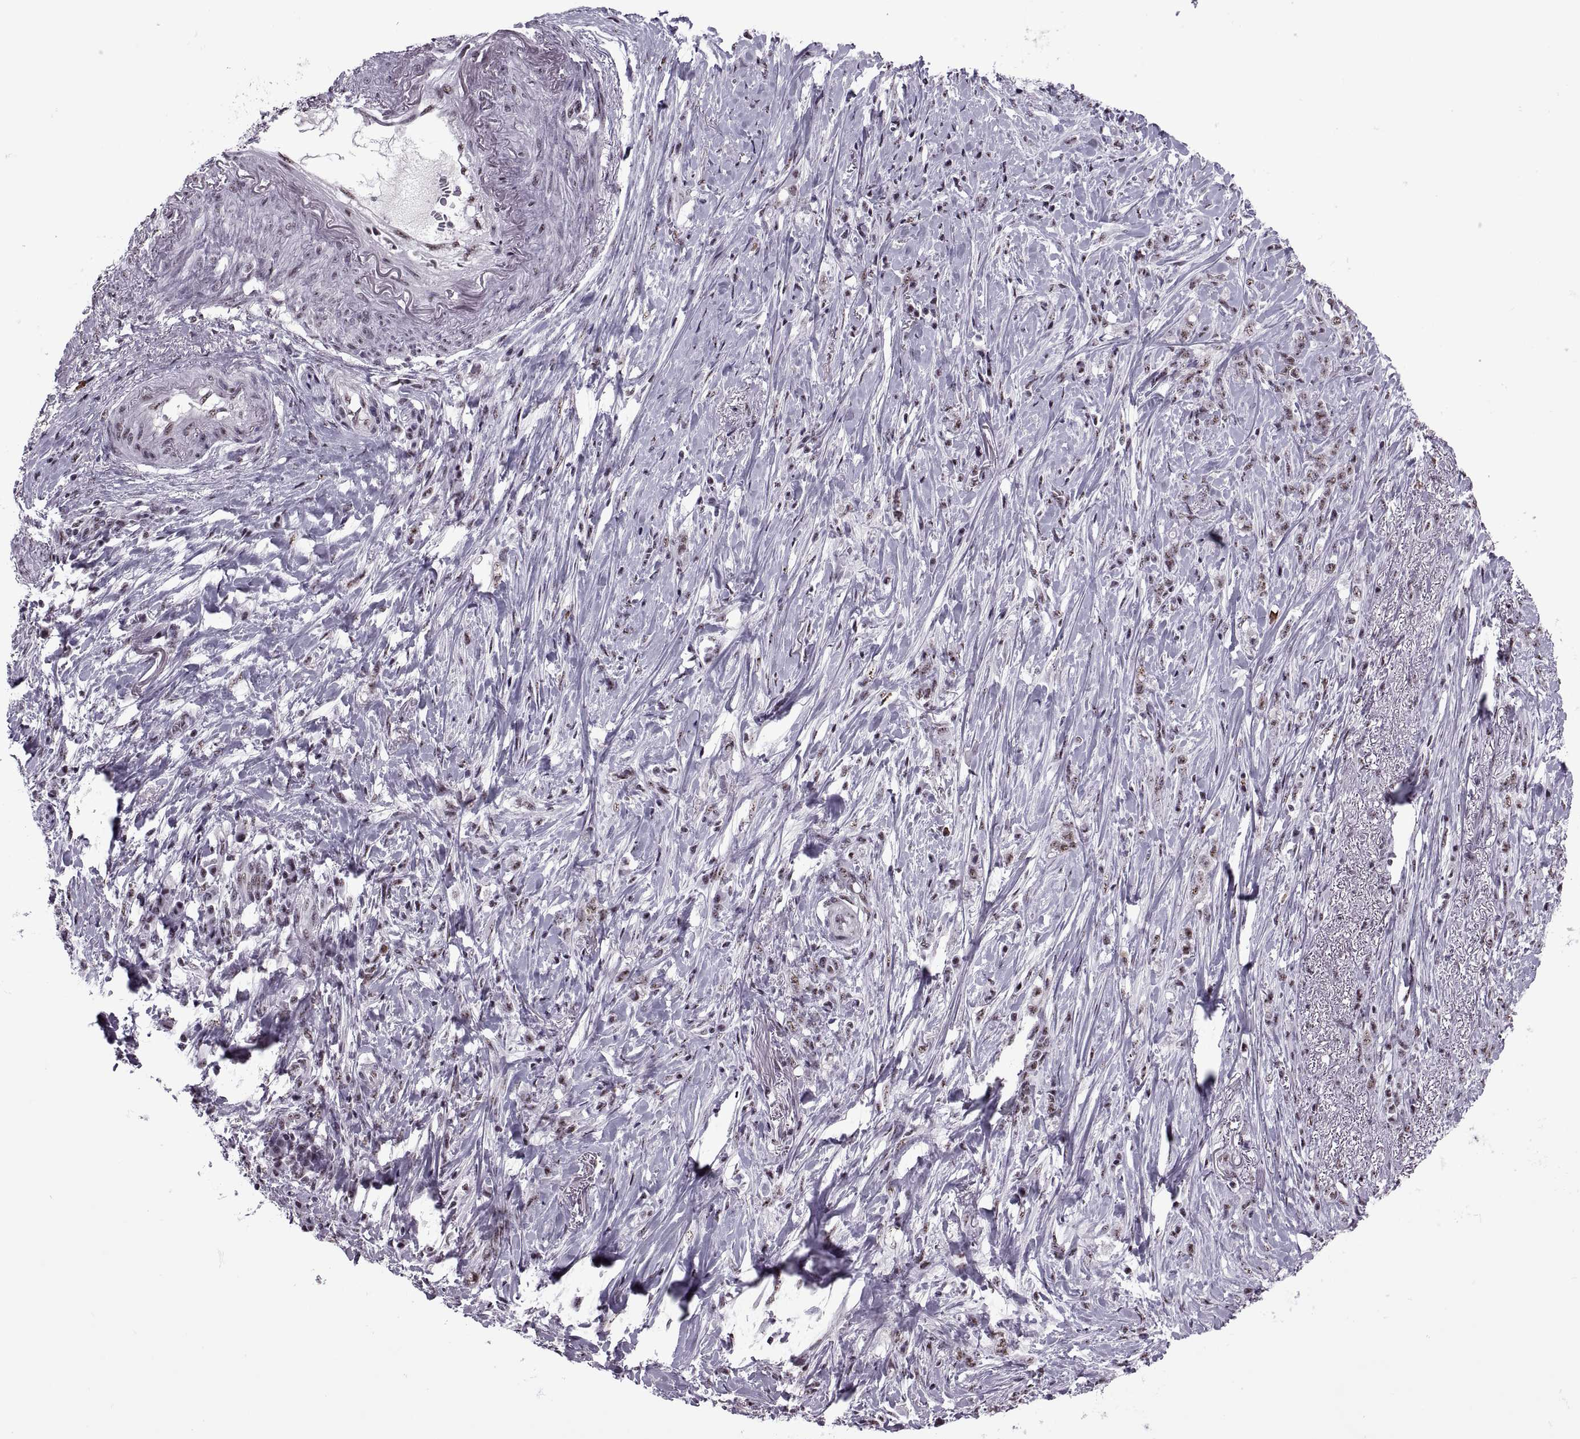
{"staining": {"intensity": "weak", "quantity": ">75%", "location": "nuclear"}, "tissue": "stomach cancer", "cell_type": "Tumor cells", "image_type": "cancer", "snomed": [{"axis": "morphology", "description": "Adenocarcinoma, NOS"}, {"axis": "topography", "description": "Stomach, lower"}], "caption": "Approximately >75% of tumor cells in human adenocarcinoma (stomach) demonstrate weak nuclear protein expression as visualized by brown immunohistochemical staining.", "gene": "MAGEA4", "patient": {"sex": "male", "age": 88}}